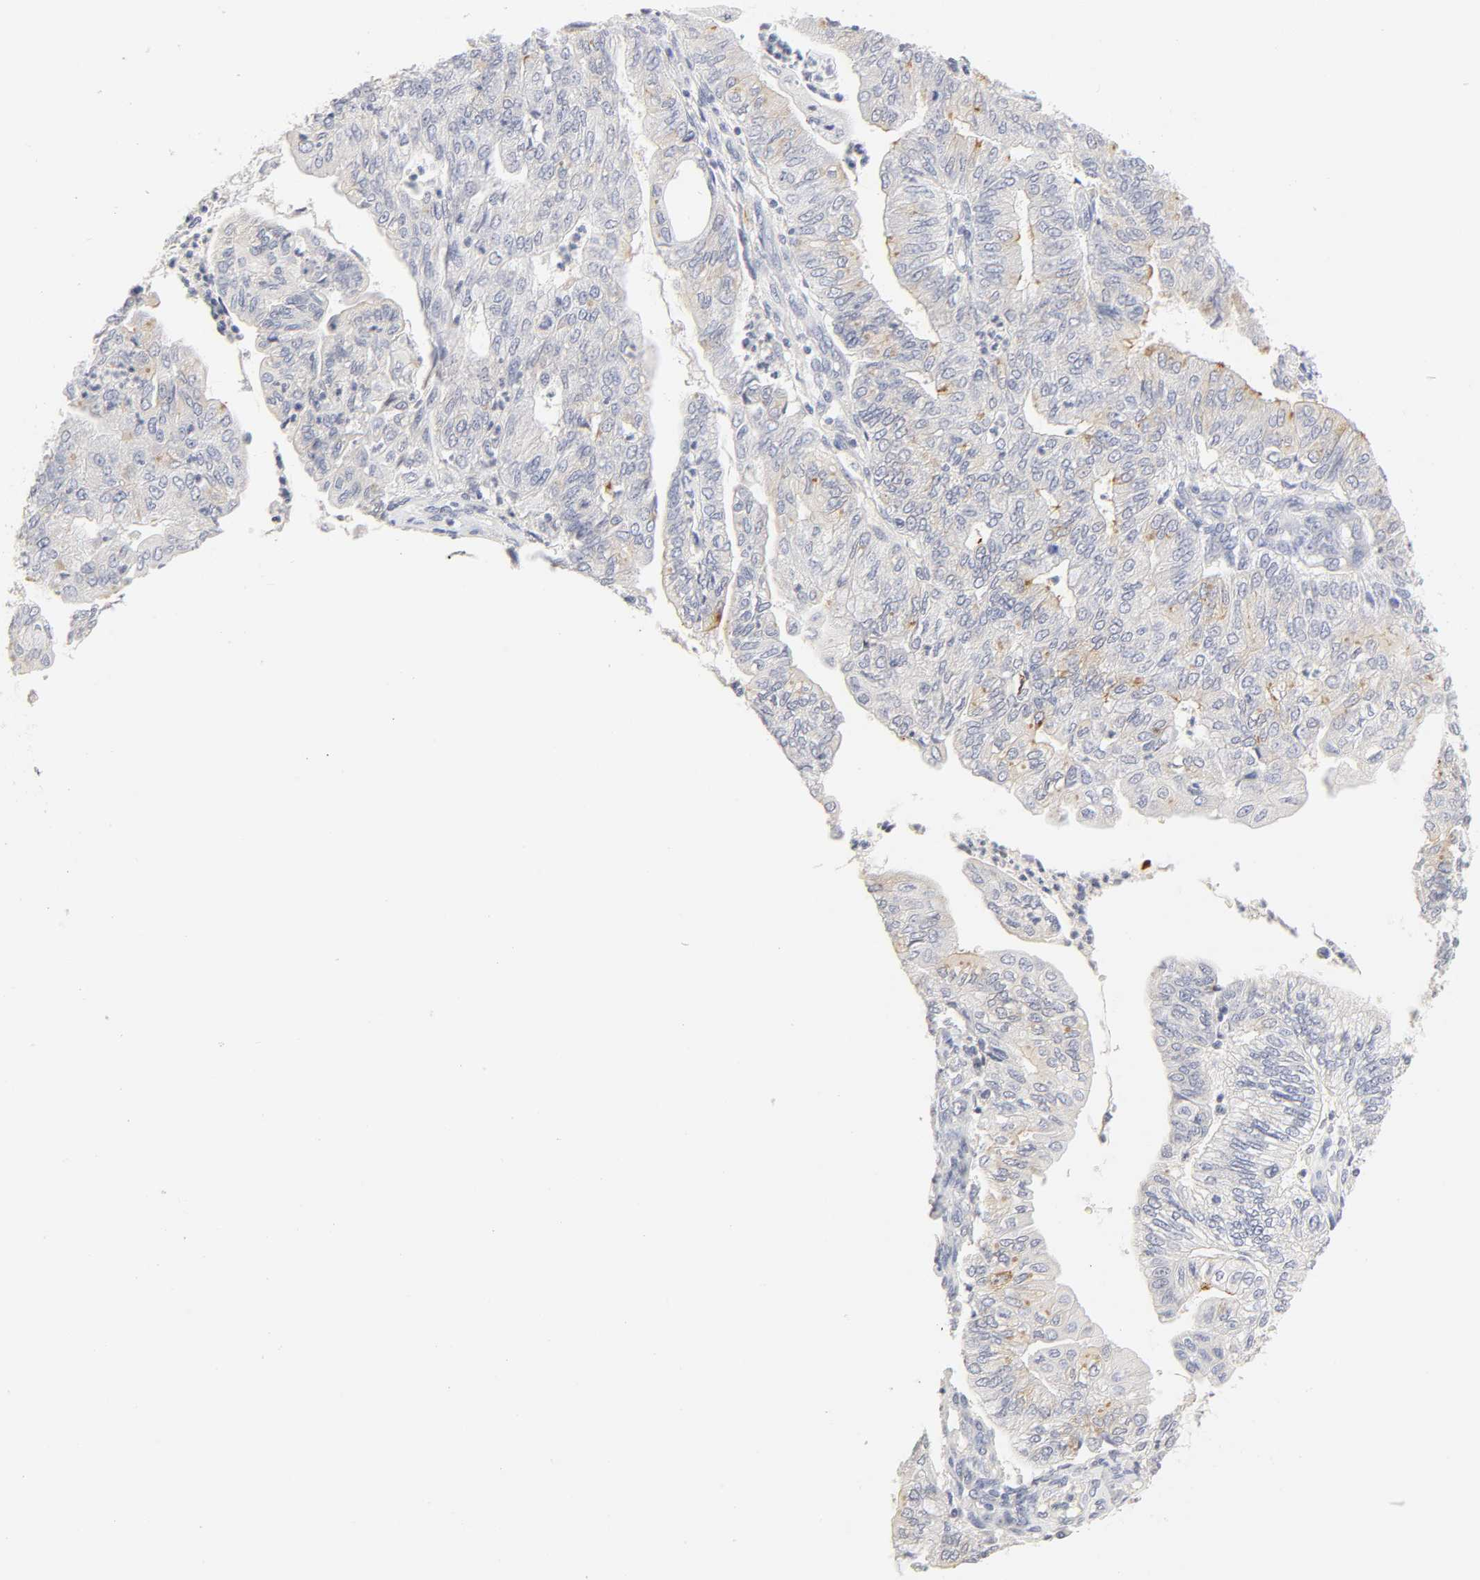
{"staining": {"intensity": "negative", "quantity": "none", "location": "none"}, "tissue": "endometrial cancer", "cell_type": "Tumor cells", "image_type": "cancer", "snomed": [{"axis": "morphology", "description": "Adenocarcinoma, NOS"}, {"axis": "topography", "description": "Endometrium"}], "caption": "IHC photomicrograph of human endometrial cancer stained for a protein (brown), which reveals no staining in tumor cells.", "gene": "CYP4B1", "patient": {"sex": "female", "age": 59}}